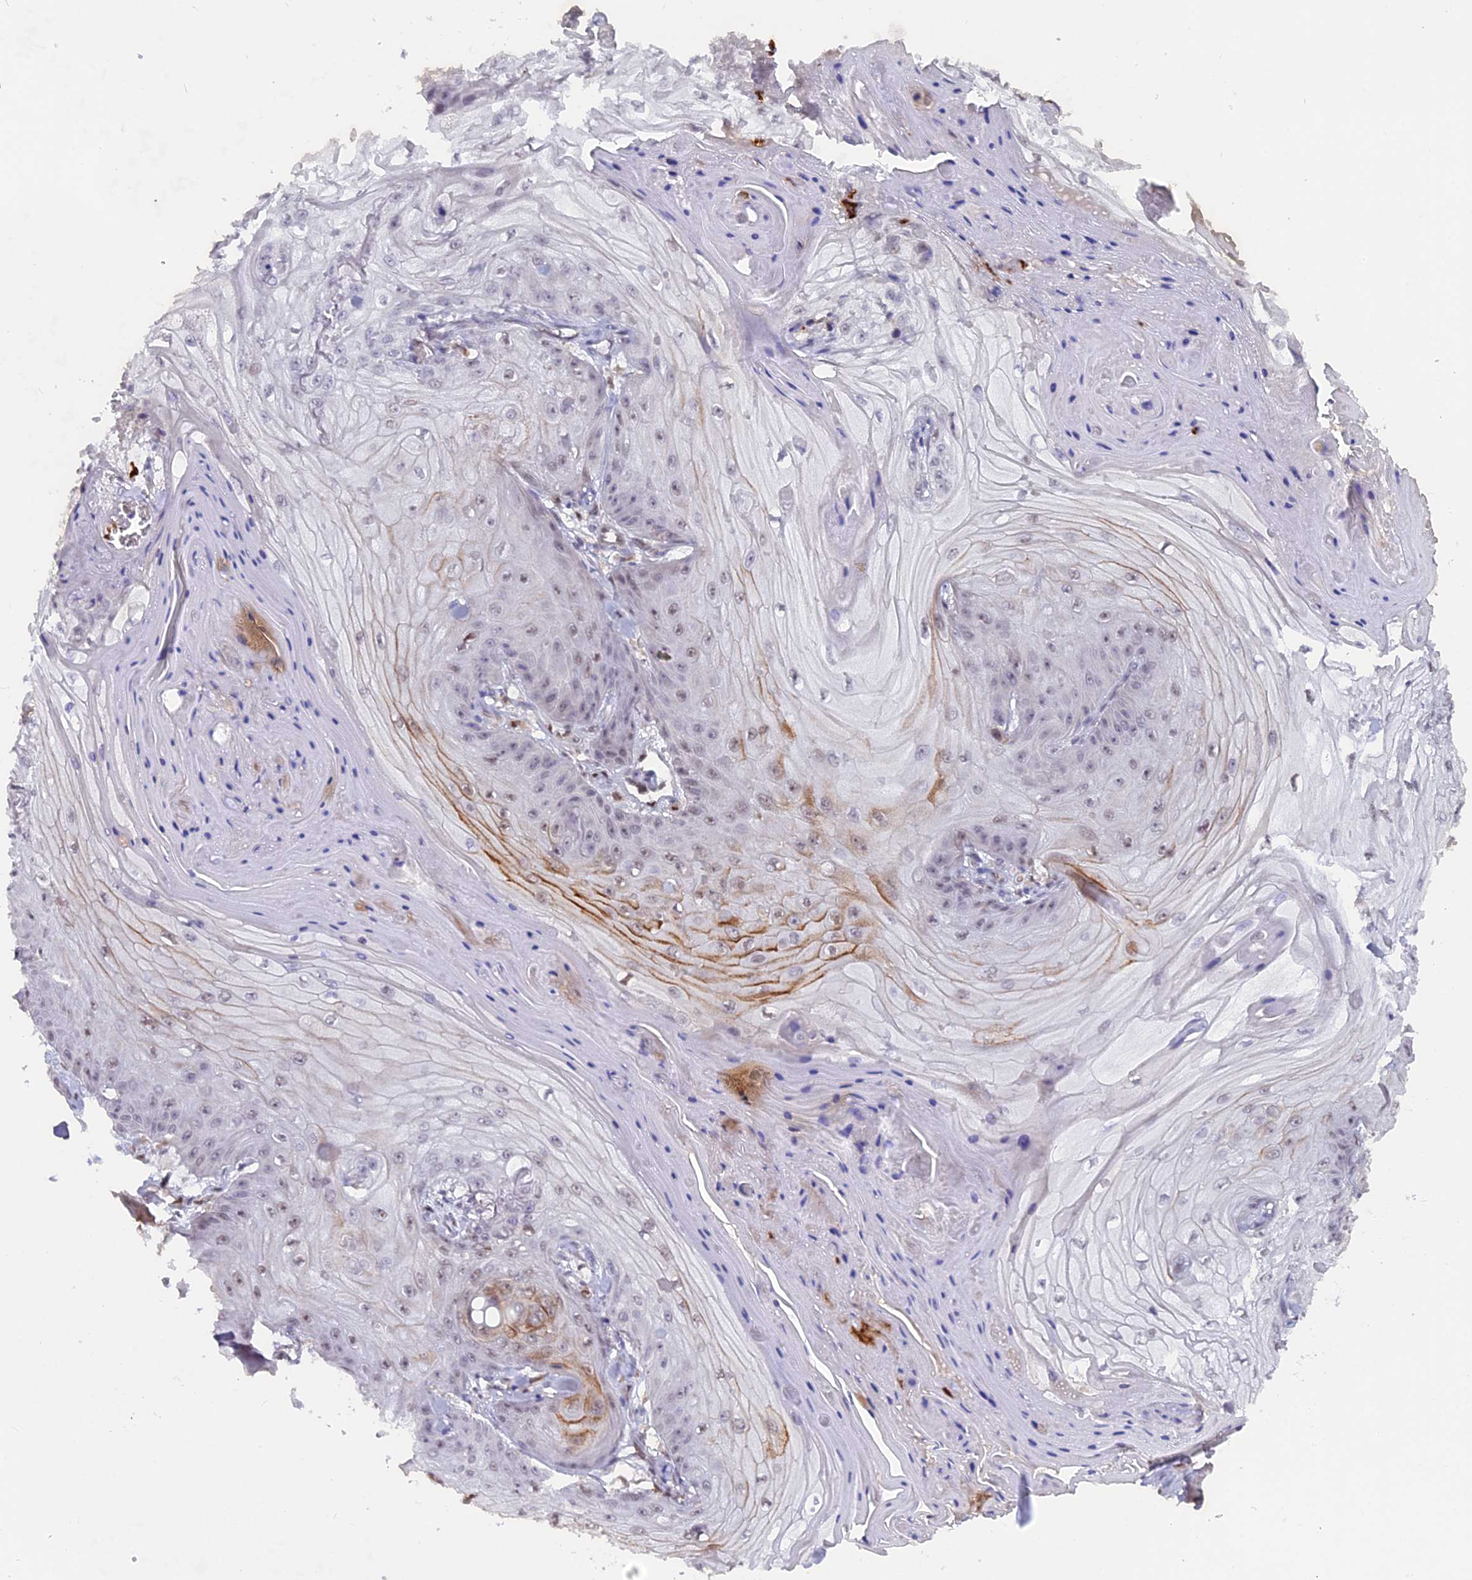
{"staining": {"intensity": "moderate", "quantity": "<25%", "location": "cytoplasmic/membranous"}, "tissue": "skin cancer", "cell_type": "Tumor cells", "image_type": "cancer", "snomed": [{"axis": "morphology", "description": "Squamous cell carcinoma, NOS"}, {"axis": "topography", "description": "Skin"}], "caption": "IHC photomicrograph of human skin cancer (squamous cell carcinoma) stained for a protein (brown), which shows low levels of moderate cytoplasmic/membranous expression in about <25% of tumor cells.", "gene": "FAM118B", "patient": {"sex": "male", "age": 74}}